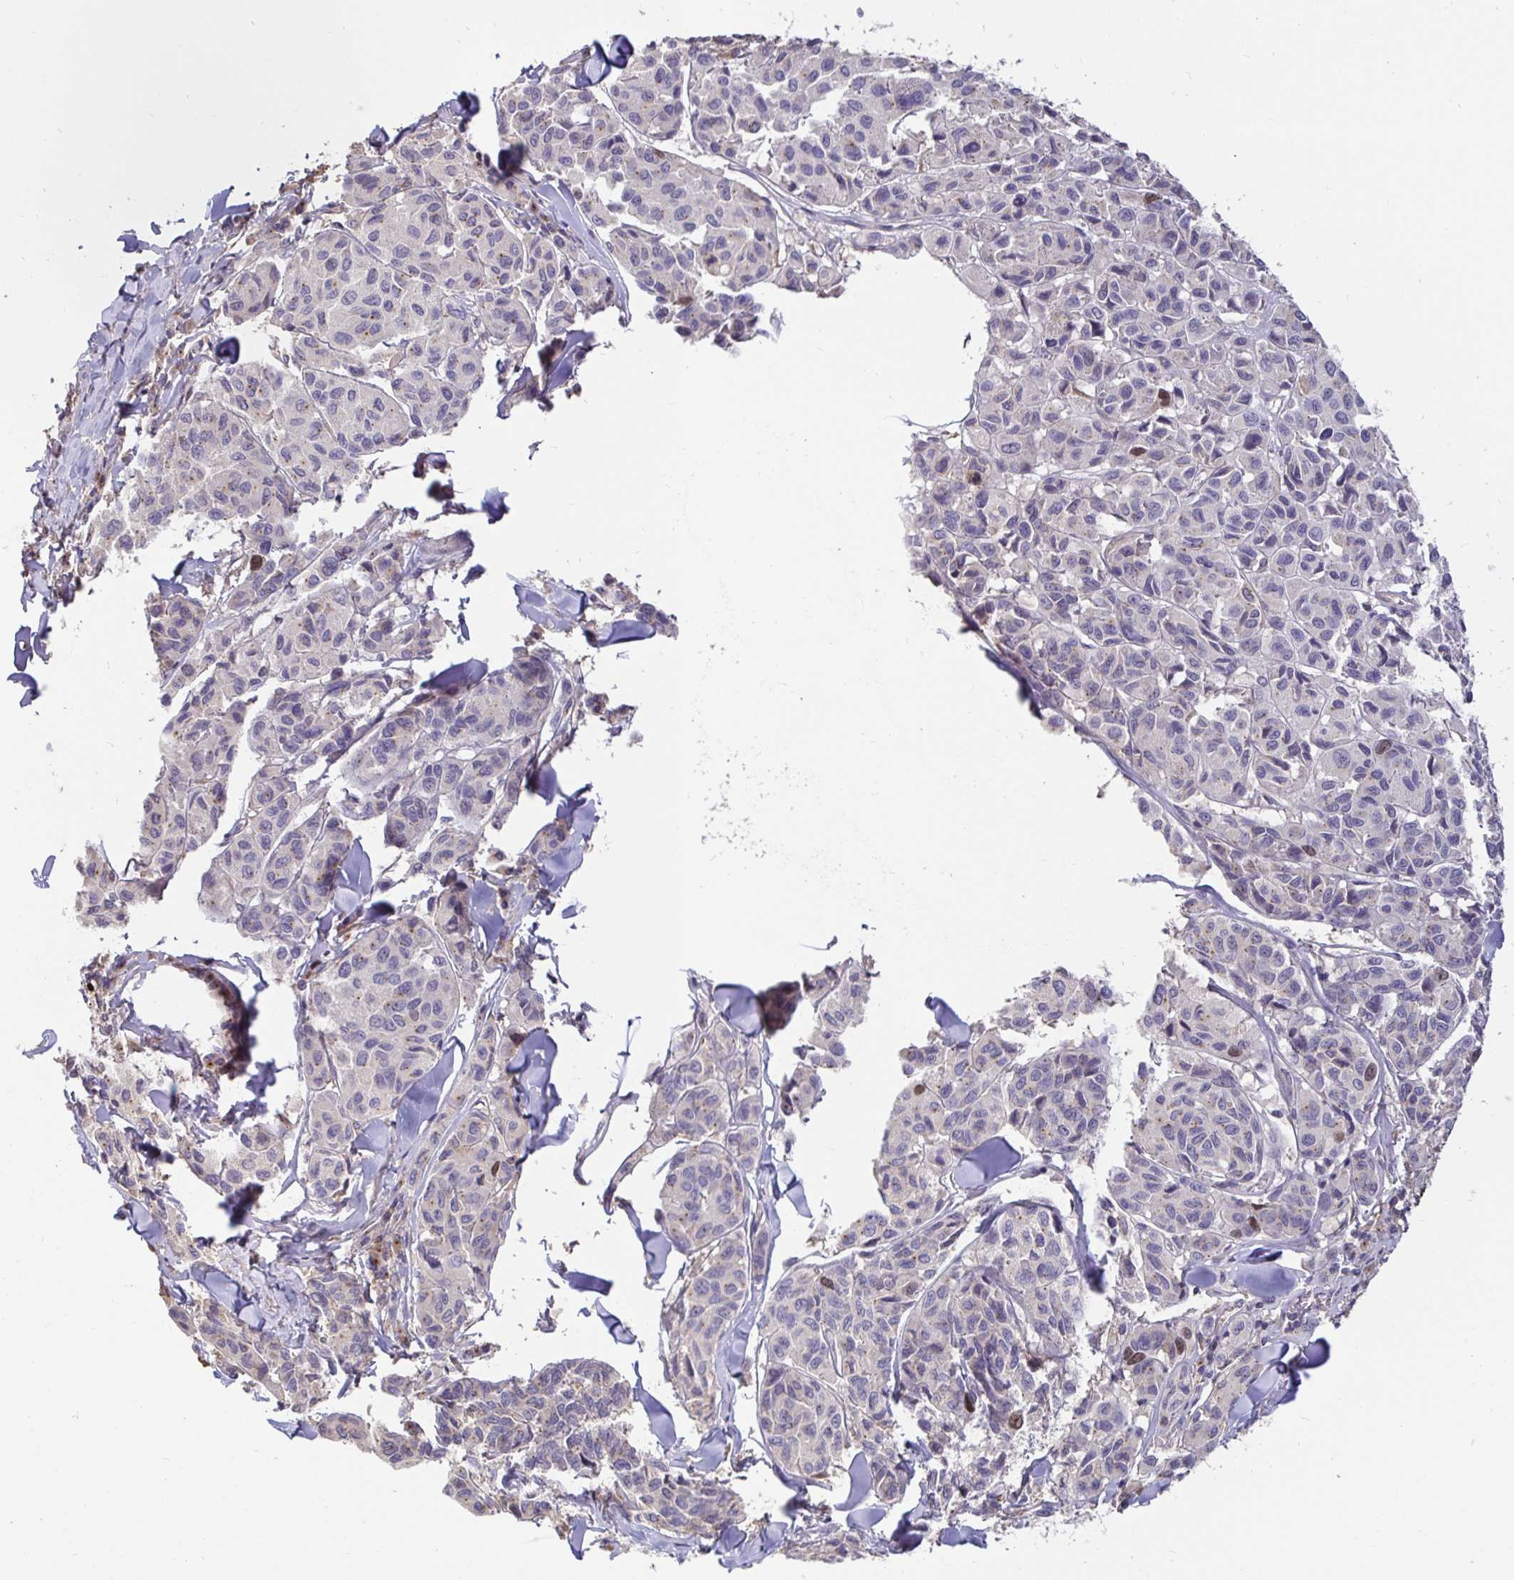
{"staining": {"intensity": "negative", "quantity": "none", "location": "none"}, "tissue": "melanoma", "cell_type": "Tumor cells", "image_type": "cancer", "snomed": [{"axis": "morphology", "description": "Malignant melanoma, NOS"}, {"axis": "topography", "description": "Skin"}], "caption": "IHC of human melanoma exhibits no positivity in tumor cells.", "gene": "ANLN", "patient": {"sex": "female", "age": 66}}